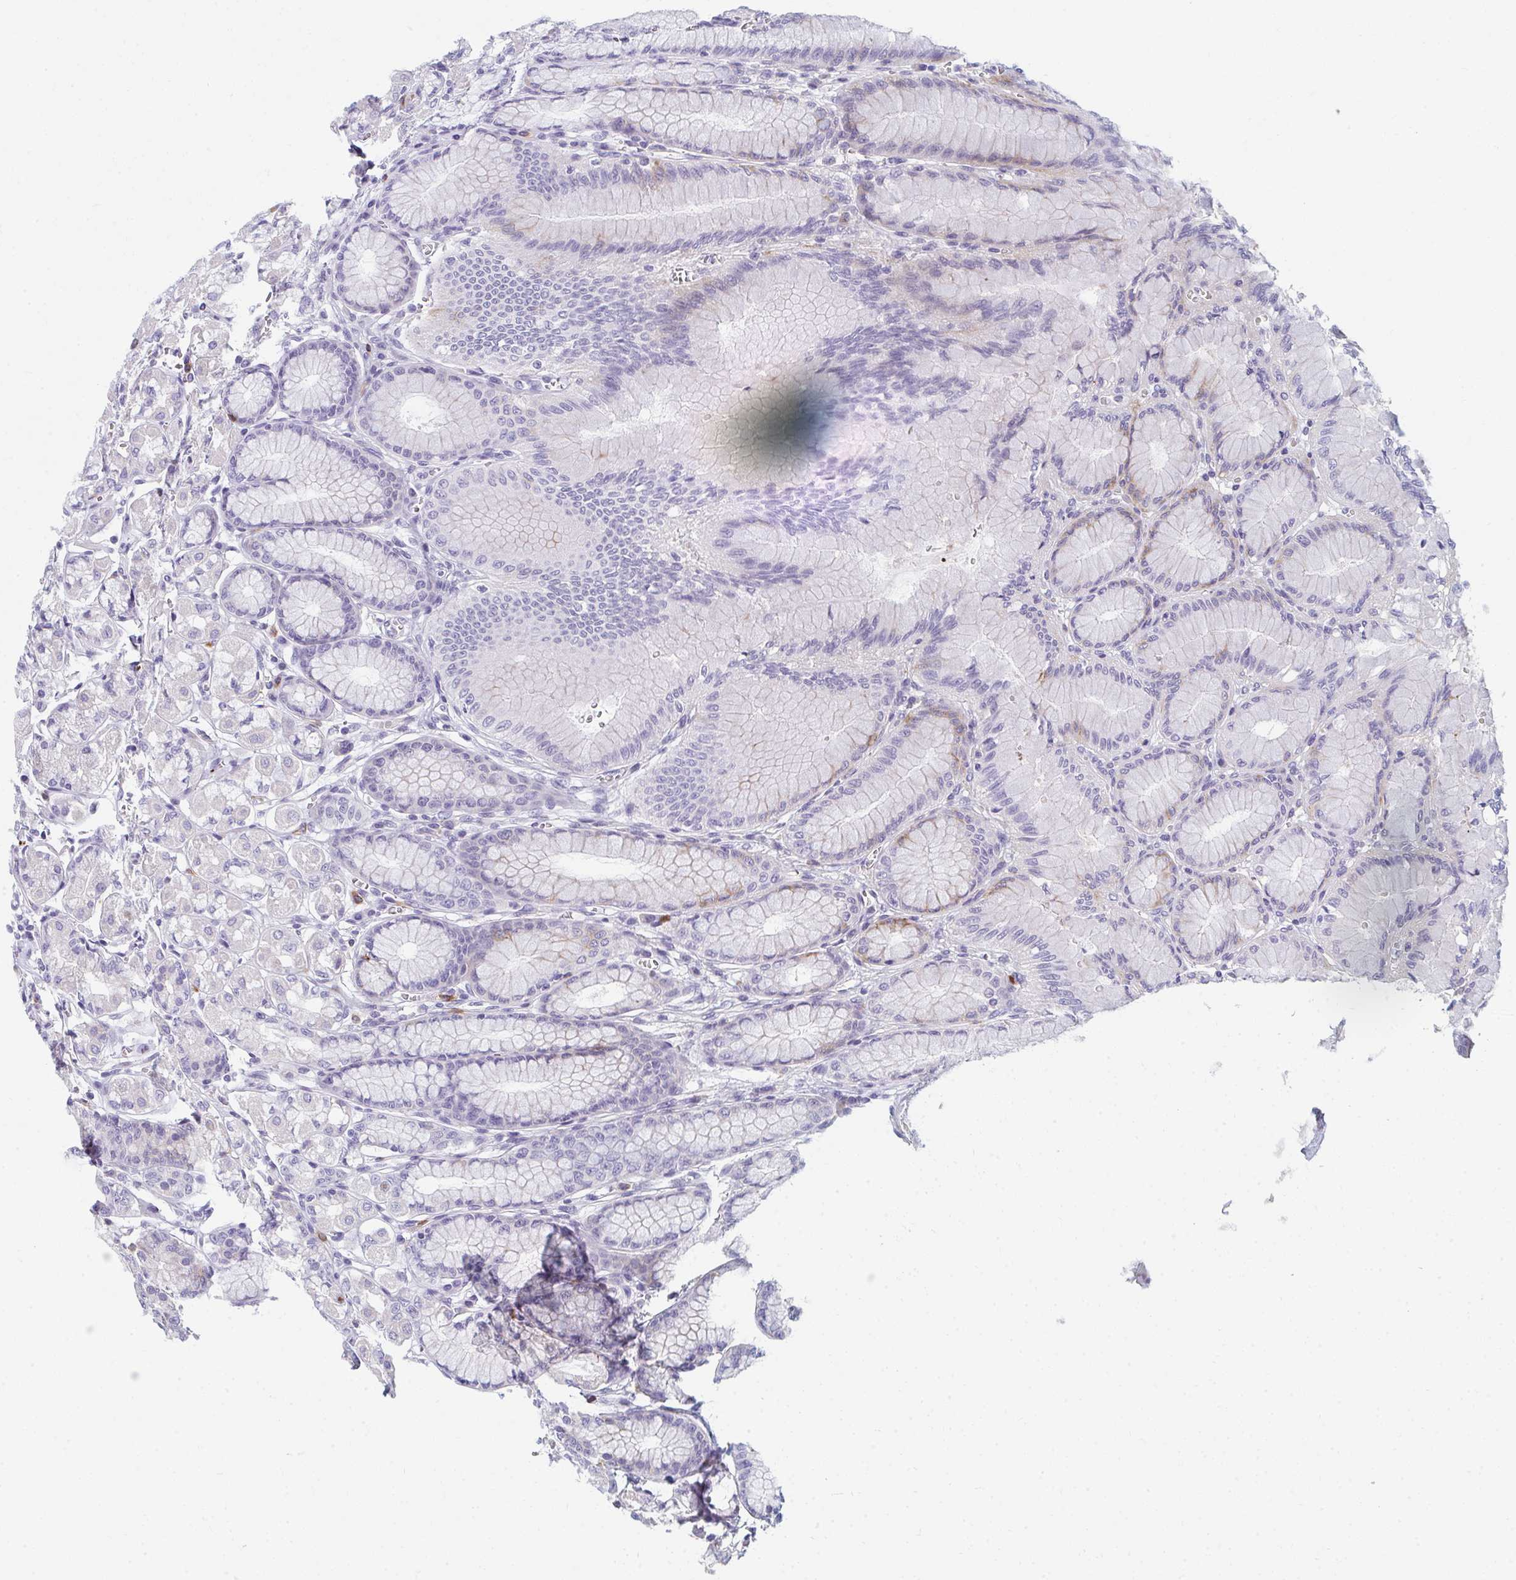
{"staining": {"intensity": "moderate", "quantity": "<25%", "location": "cytoplasmic/membranous"}, "tissue": "stomach", "cell_type": "Glandular cells", "image_type": "normal", "snomed": [{"axis": "morphology", "description": "Normal tissue, NOS"}, {"axis": "topography", "description": "Stomach"}, {"axis": "topography", "description": "Stomach, lower"}], "caption": "Unremarkable stomach was stained to show a protein in brown. There is low levels of moderate cytoplasmic/membranous staining in about <25% of glandular cells. The protein of interest is shown in brown color, while the nuclei are stained blue.", "gene": "EIF1AD", "patient": {"sex": "male", "age": 76}}